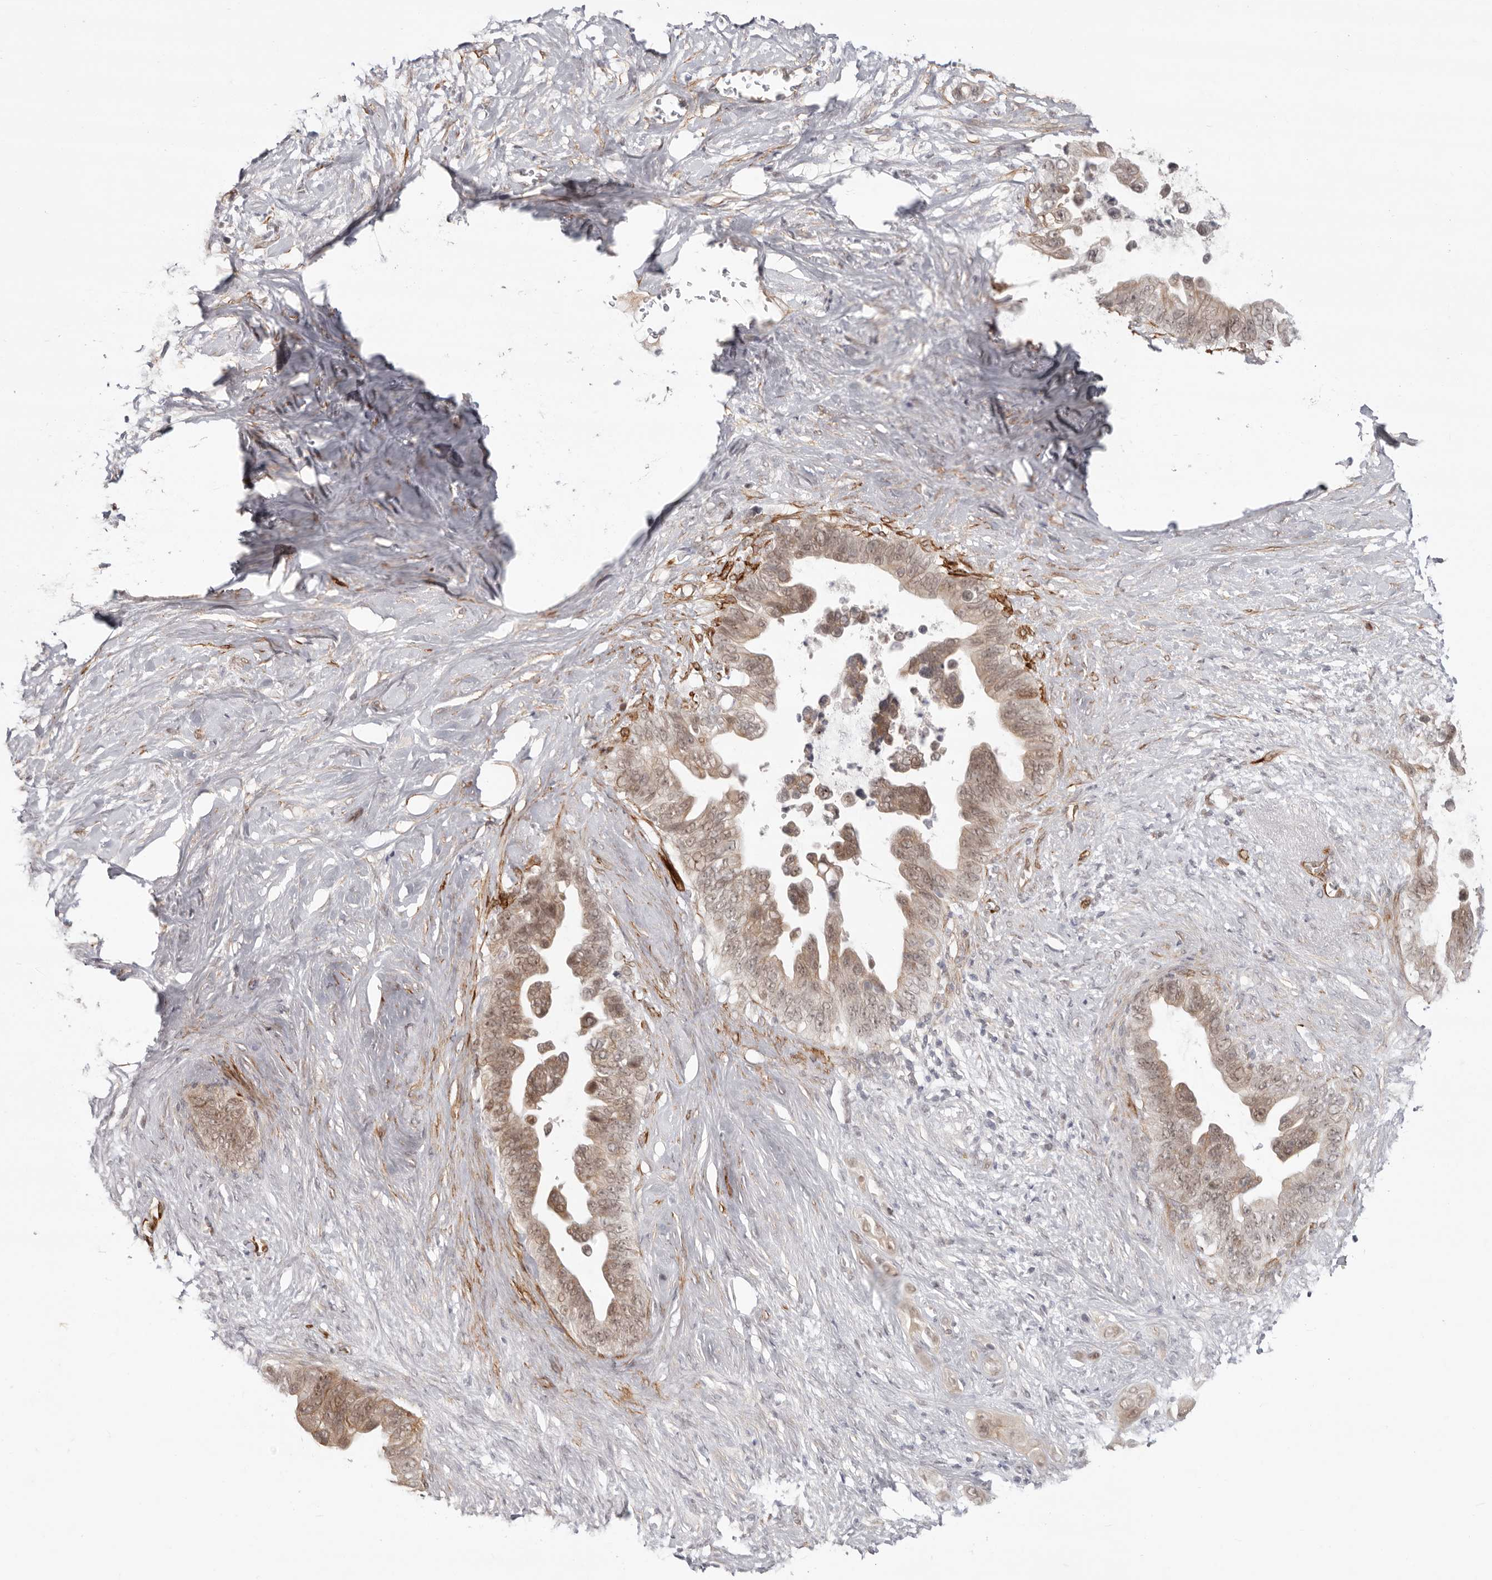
{"staining": {"intensity": "moderate", "quantity": ">75%", "location": "cytoplasmic/membranous,nuclear"}, "tissue": "pancreatic cancer", "cell_type": "Tumor cells", "image_type": "cancer", "snomed": [{"axis": "morphology", "description": "Adenocarcinoma, NOS"}, {"axis": "topography", "description": "Pancreas"}], "caption": "This image demonstrates pancreatic cancer (adenocarcinoma) stained with immunohistochemistry to label a protein in brown. The cytoplasmic/membranous and nuclear of tumor cells show moderate positivity for the protein. Nuclei are counter-stained blue.", "gene": "SZT2", "patient": {"sex": "female", "age": 72}}